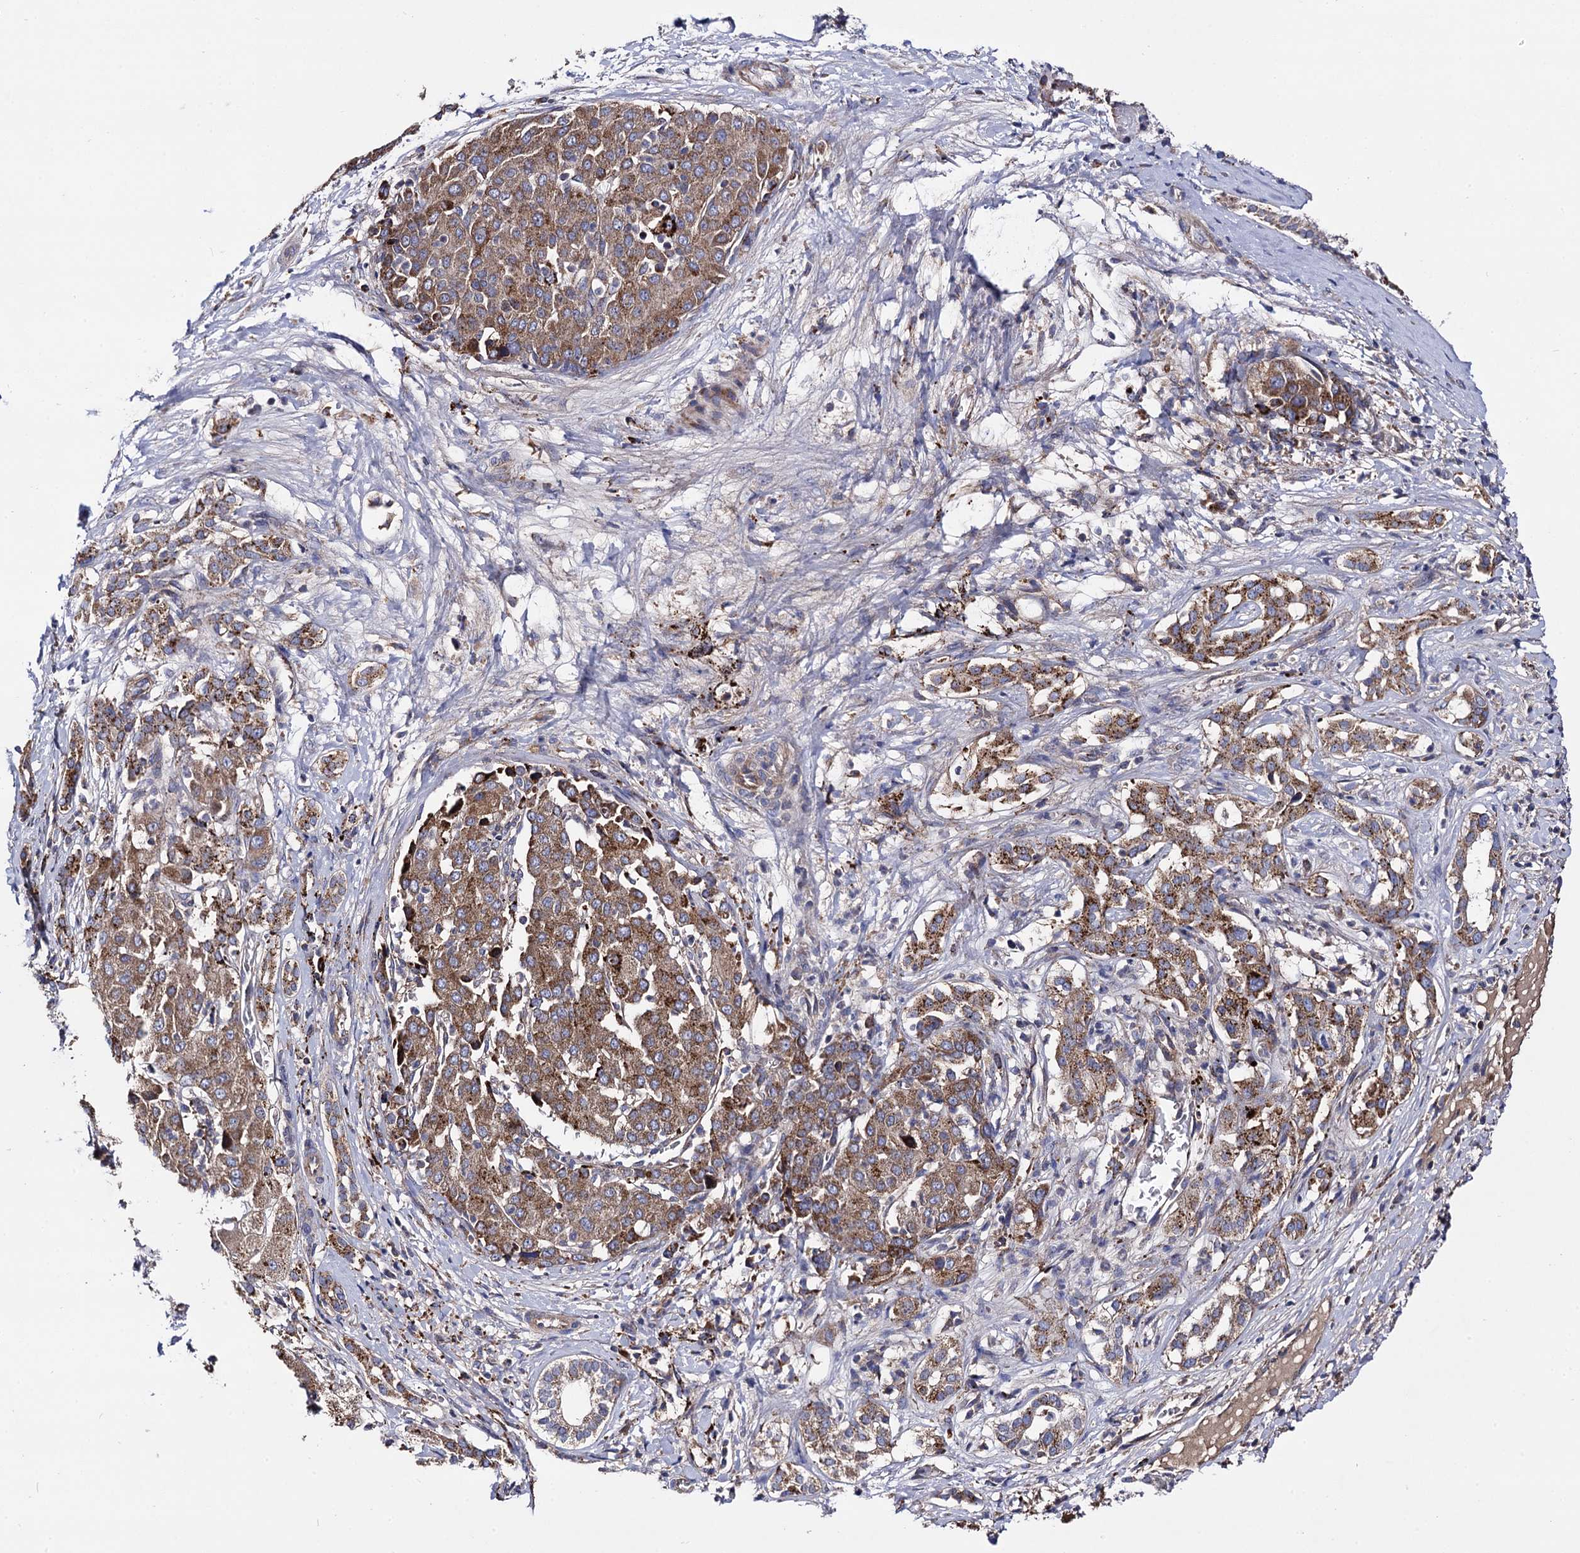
{"staining": {"intensity": "moderate", "quantity": ">75%", "location": "cytoplasmic/membranous"}, "tissue": "liver cancer", "cell_type": "Tumor cells", "image_type": "cancer", "snomed": [{"axis": "morphology", "description": "Carcinoma, Hepatocellular, NOS"}, {"axis": "topography", "description": "Liver"}], "caption": "Hepatocellular carcinoma (liver) stained for a protein shows moderate cytoplasmic/membranous positivity in tumor cells.", "gene": "IQCH", "patient": {"sex": "male", "age": 65}}